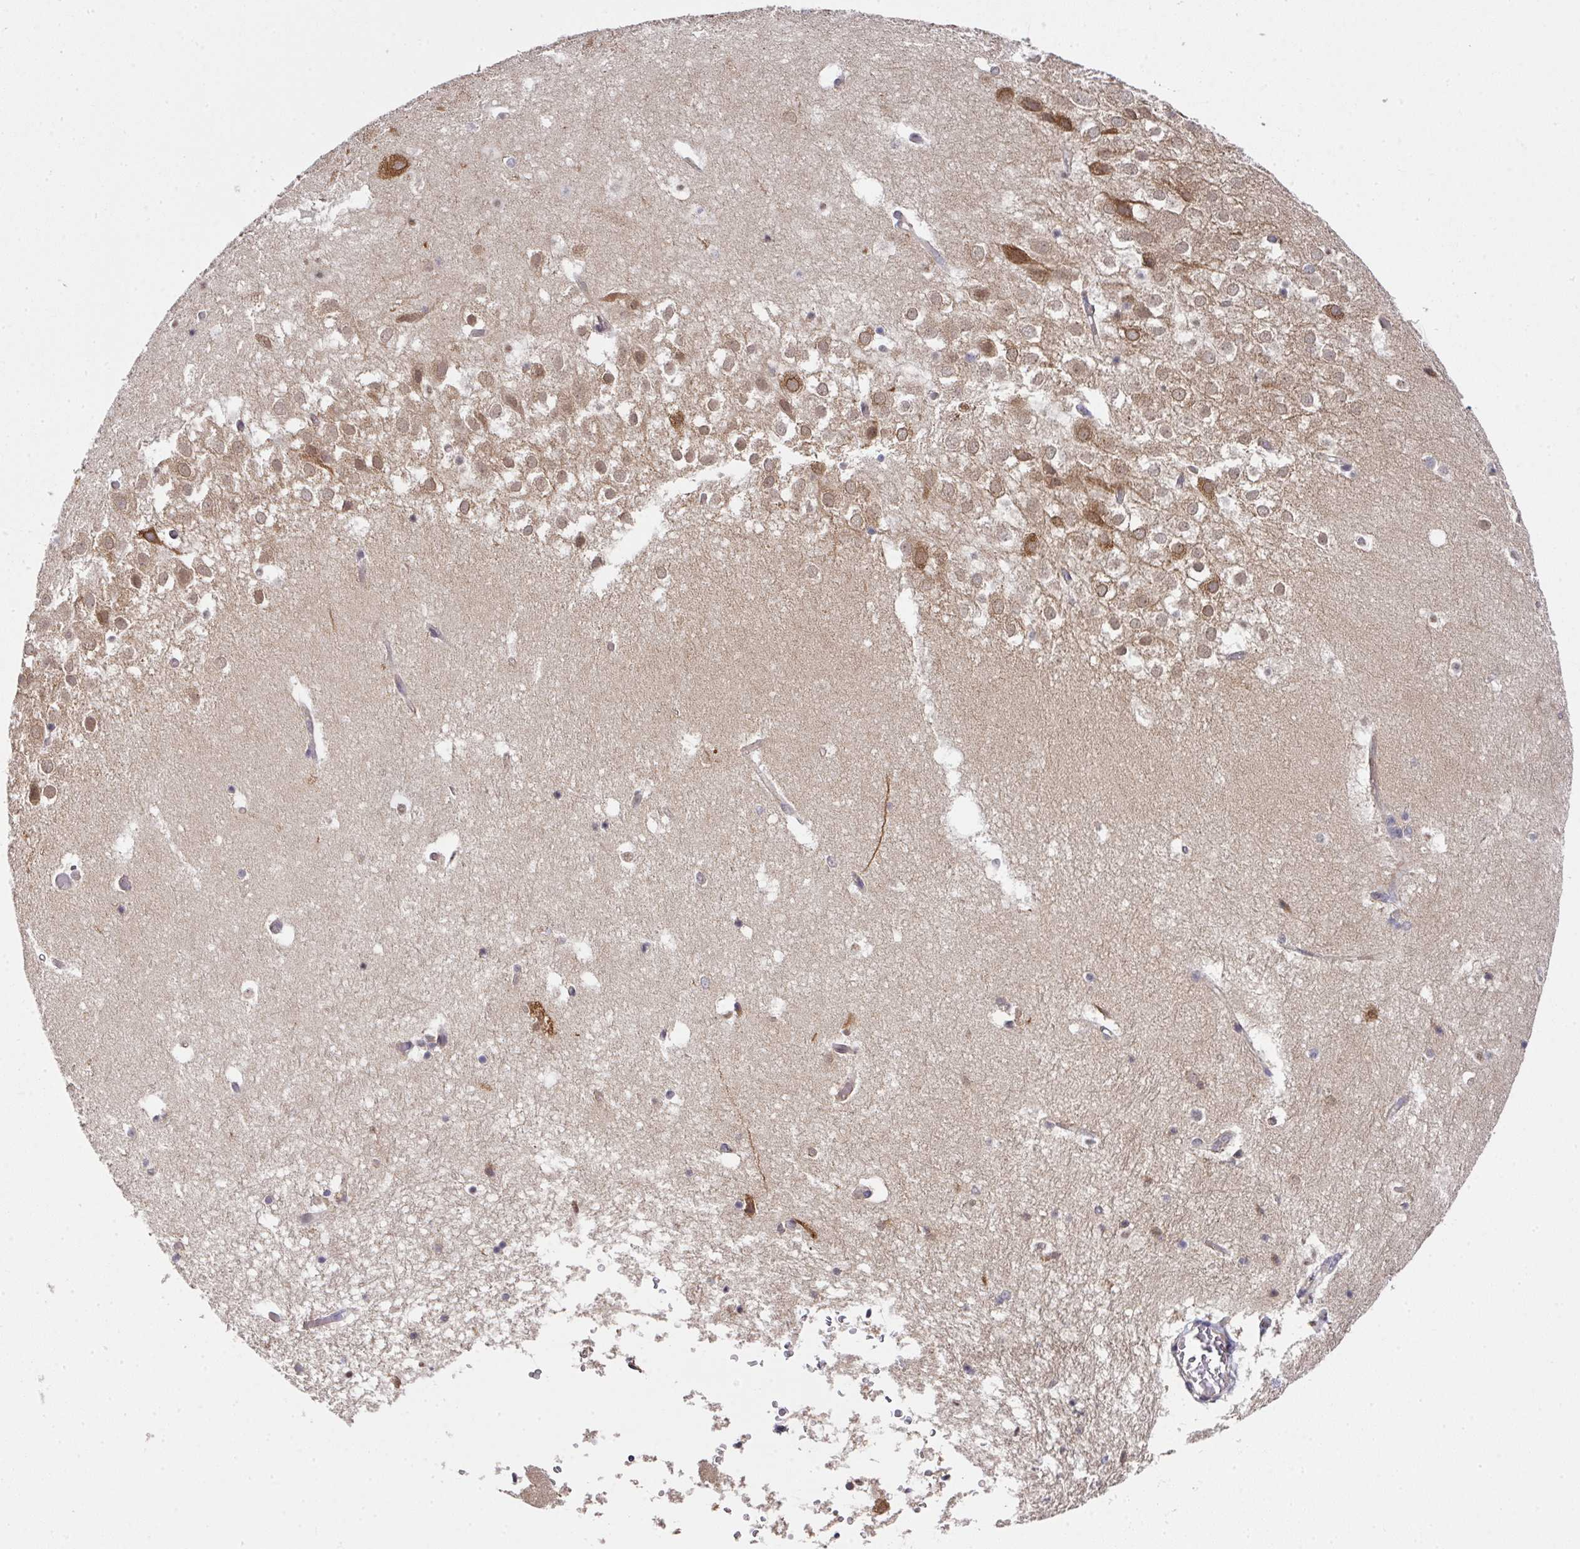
{"staining": {"intensity": "negative", "quantity": "none", "location": "none"}, "tissue": "hippocampus", "cell_type": "Glial cells", "image_type": "normal", "snomed": [{"axis": "morphology", "description": "Normal tissue, NOS"}, {"axis": "topography", "description": "Hippocampus"}], "caption": "The photomicrograph displays no staining of glial cells in normal hippocampus.", "gene": "CAMLG", "patient": {"sex": "female", "age": 52}}